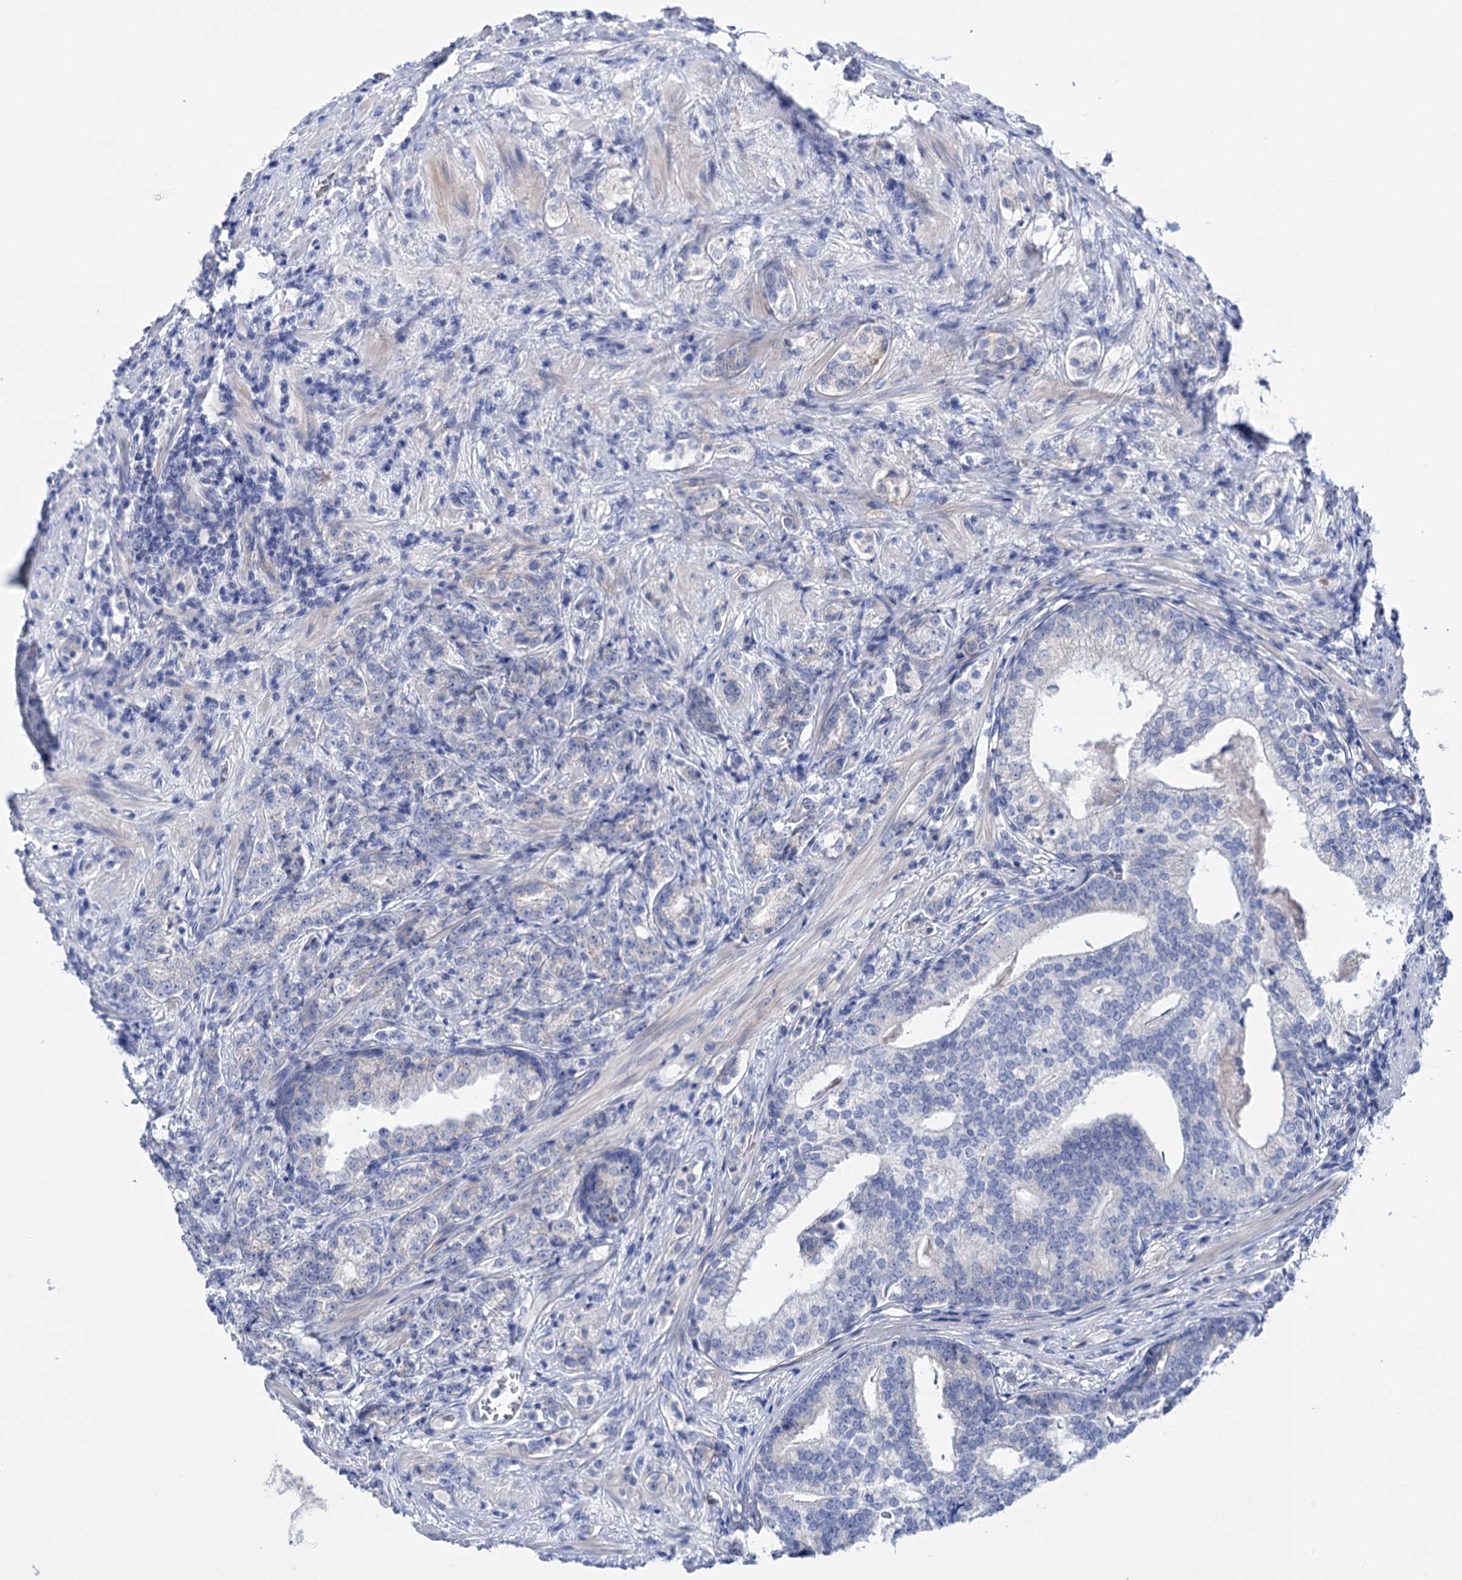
{"staining": {"intensity": "negative", "quantity": "none", "location": "none"}, "tissue": "prostate cancer", "cell_type": "Tumor cells", "image_type": "cancer", "snomed": [{"axis": "morphology", "description": "Adenocarcinoma, High grade"}, {"axis": "topography", "description": "Prostate"}], "caption": "Protein analysis of prostate cancer (adenocarcinoma (high-grade)) shows no significant positivity in tumor cells. The staining was performed using DAB to visualize the protein expression in brown, while the nuclei were stained in blue with hematoxylin (Magnification: 20x).", "gene": "YARS2", "patient": {"sex": "male", "age": 69}}